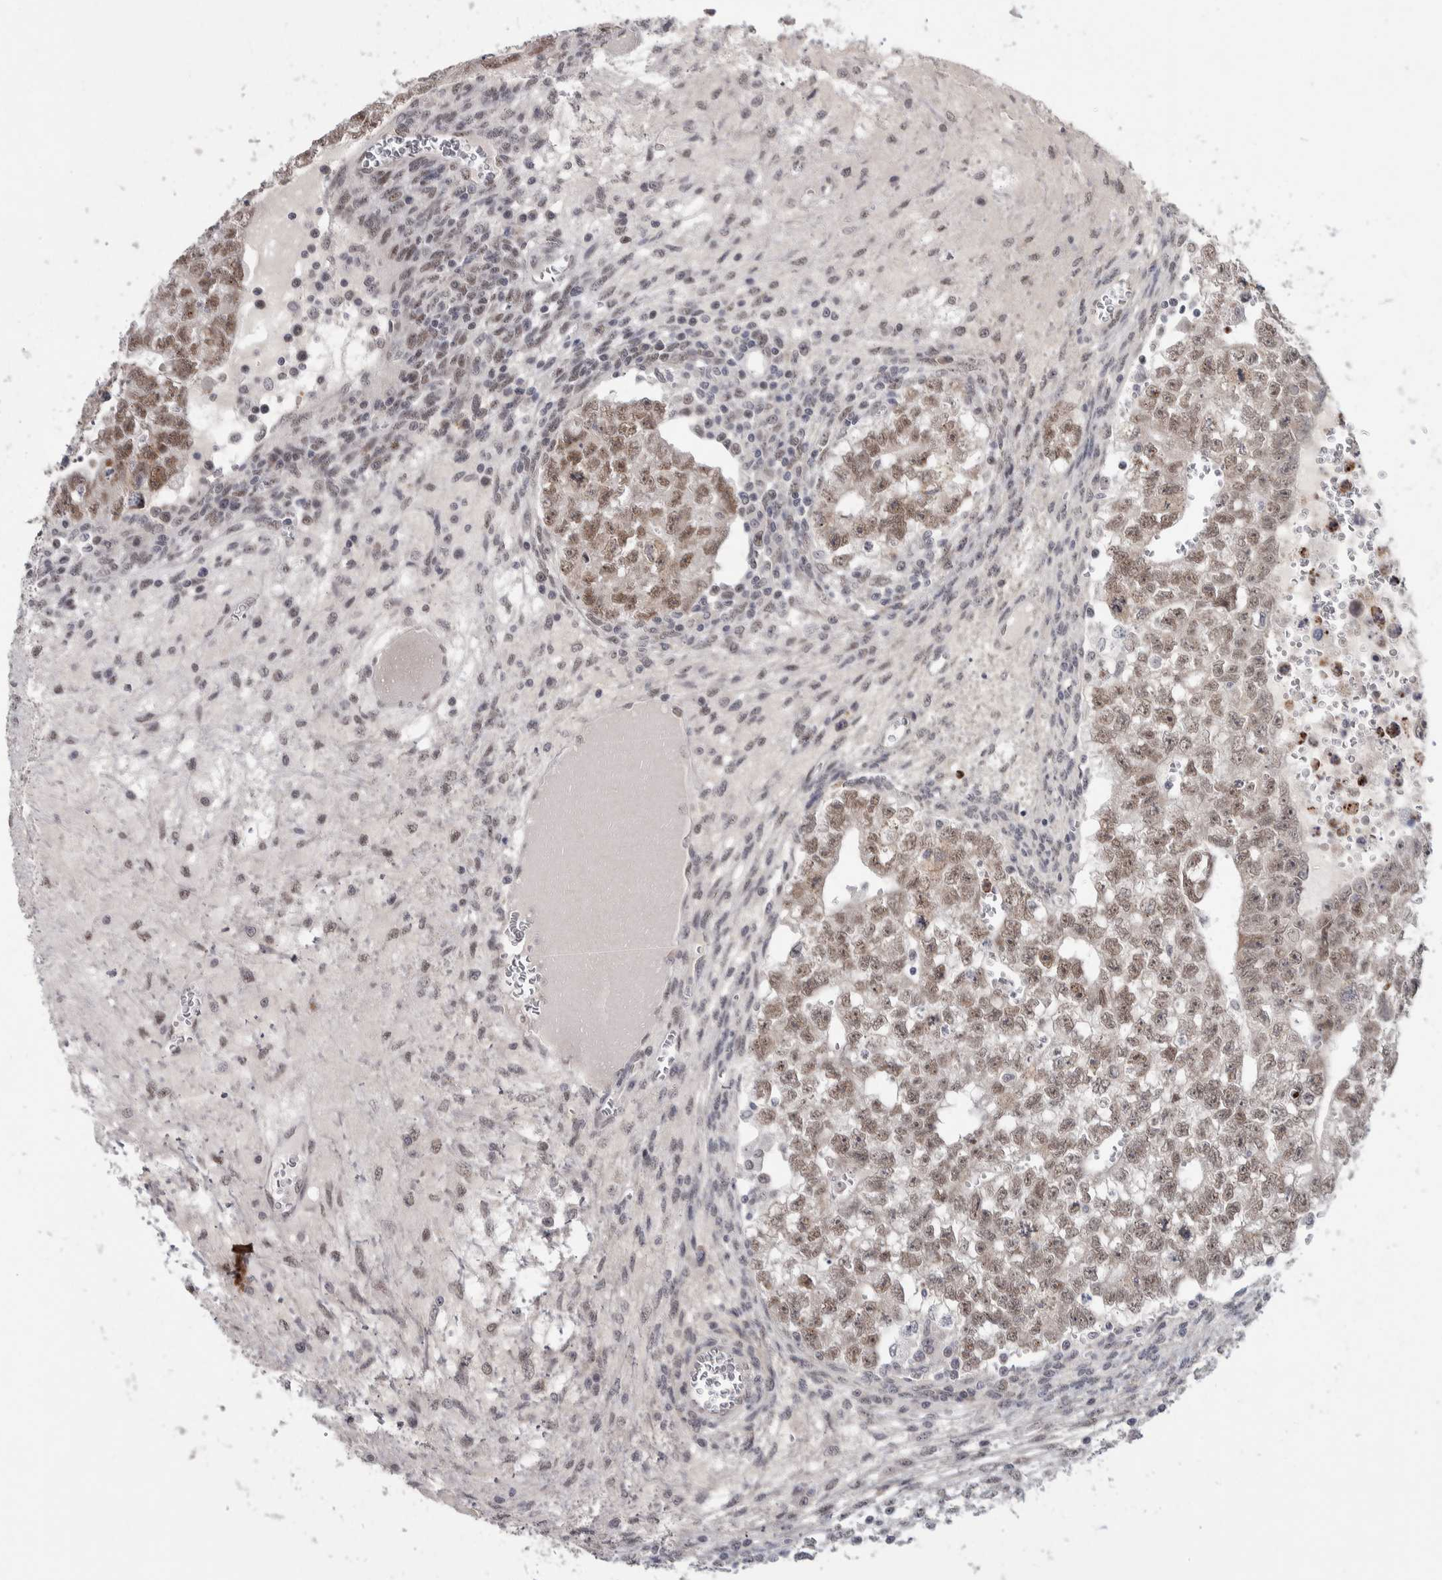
{"staining": {"intensity": "moderate", "quantity": ">75%", "location": "nuclear"}, "tissue": "testis cancer", "cell_type": "Tumor cells", "image_type": "cancer", "snomed": [{"axis": "morphology", "description": "Seminoma, NOS"}, {"axis": "morphology", "description": "Carcinoma, Embryonal, NOS"}, {"axis": "topography", "description": "Testis"}], "caption": "The photomicrograph exhibits a brown stain indicating the presence of a protein in the nuclear of tumor cells in testis seminoma. (Brightfield microscopy of DAB IHC at high magnification).", "gene": "ASPN", "patient": {"sex": "male", "age": 38}}